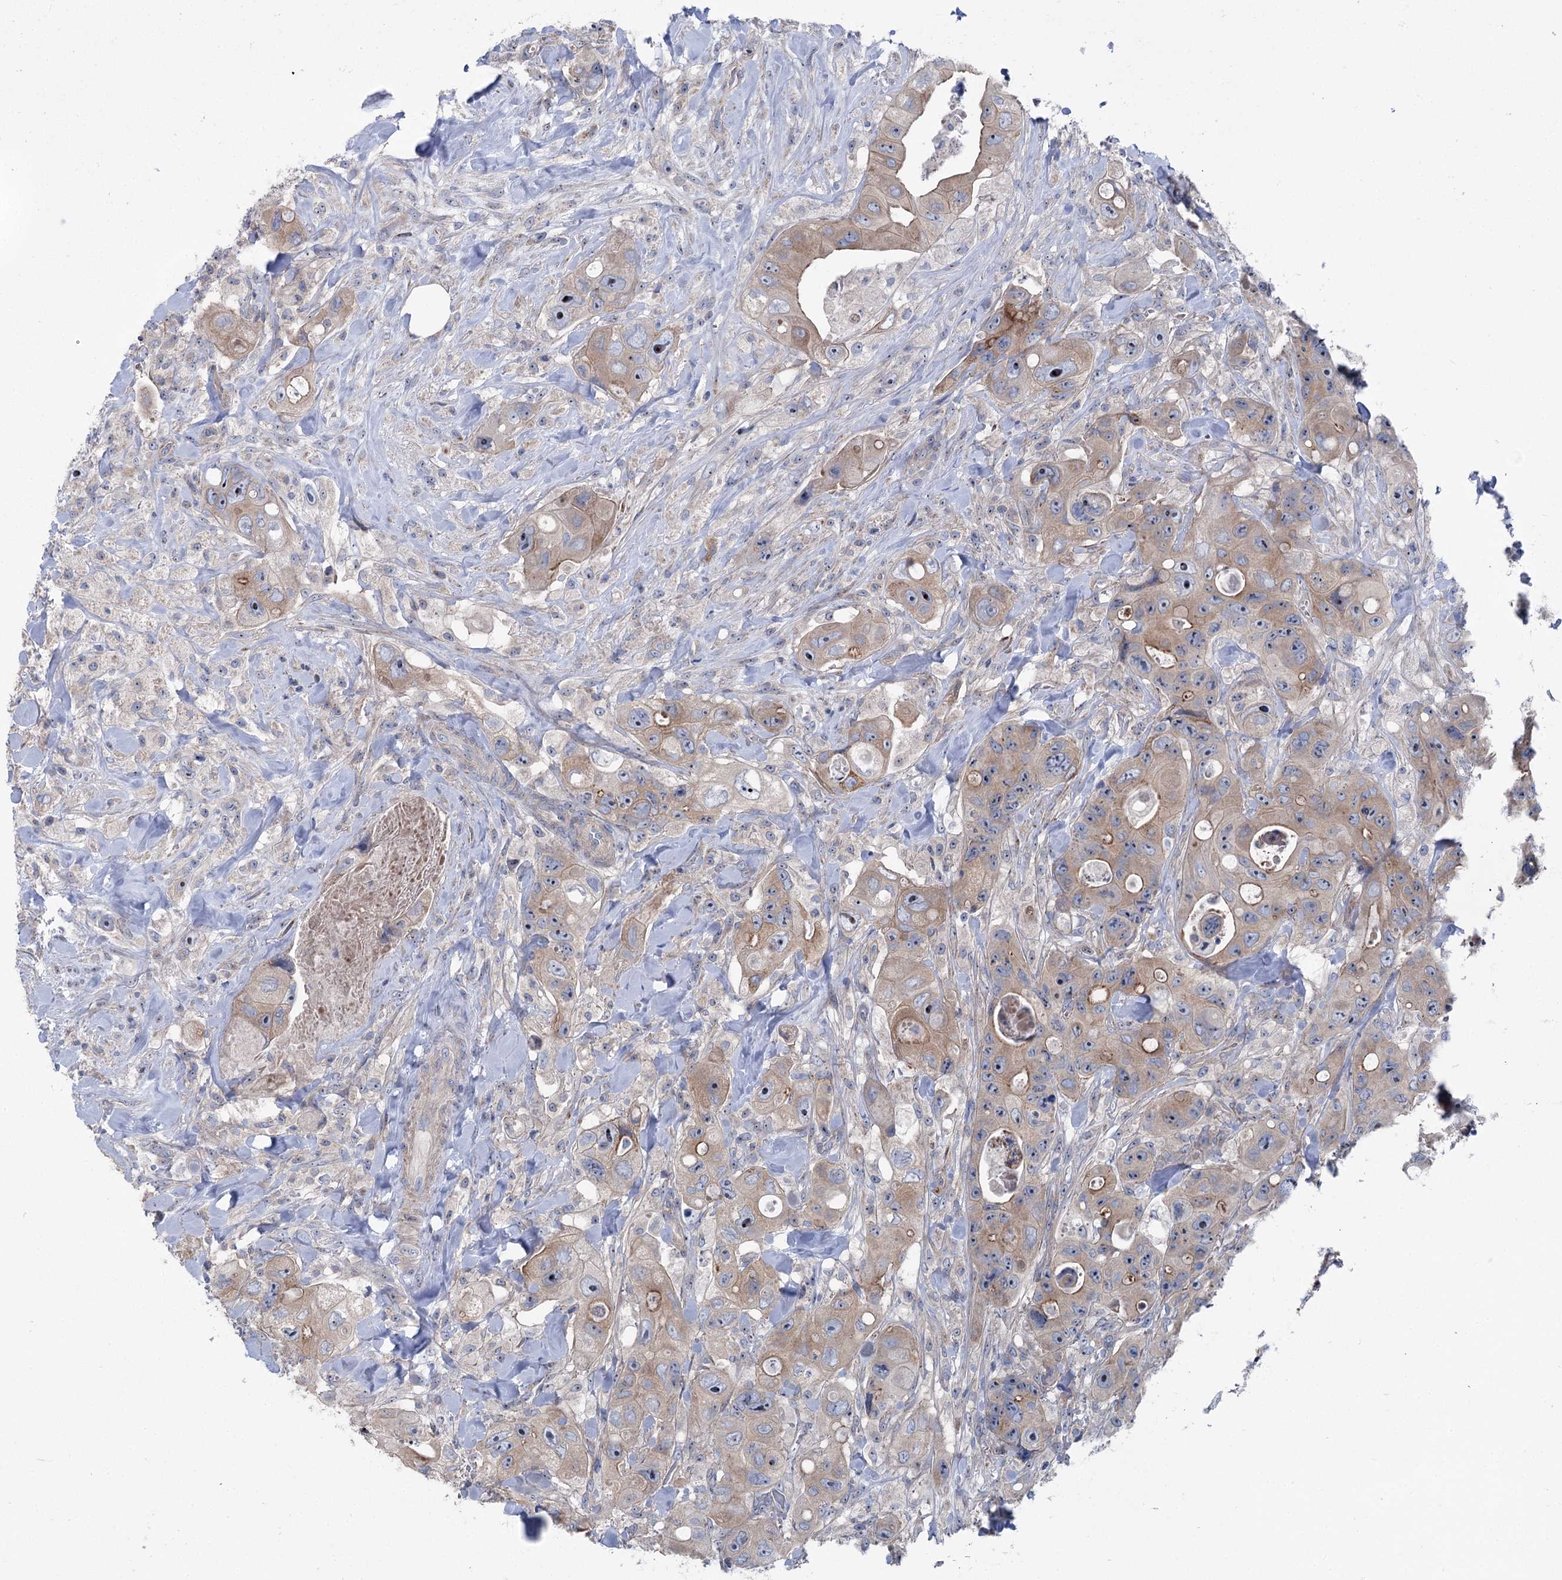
{"staining": {"intensity": "moderate", "quantity": ">75%", "location": "cytoplasmic/membranous"}, "tissue": "colorectal cancer", "cell_type": "Tumor cells", "image_type": "cancer", "snomed": [{"axis": "morphology", "description": "Adenocarcinoma, NOS"}, {"axis": "topography", "description": "Colon"}], "caption": "The histopathology image displays staining of adenocarcinoma (colorectal), revealing moderate cytoplasmic/membranous protein expression (brown color) within tumor cells. (DAB (3,3'-diaminobenzidine) IHC, brown staining for protein, blue staining for nuclei).", "gene": "MARK2", "patient": {"sex": "female", "age": 46}}